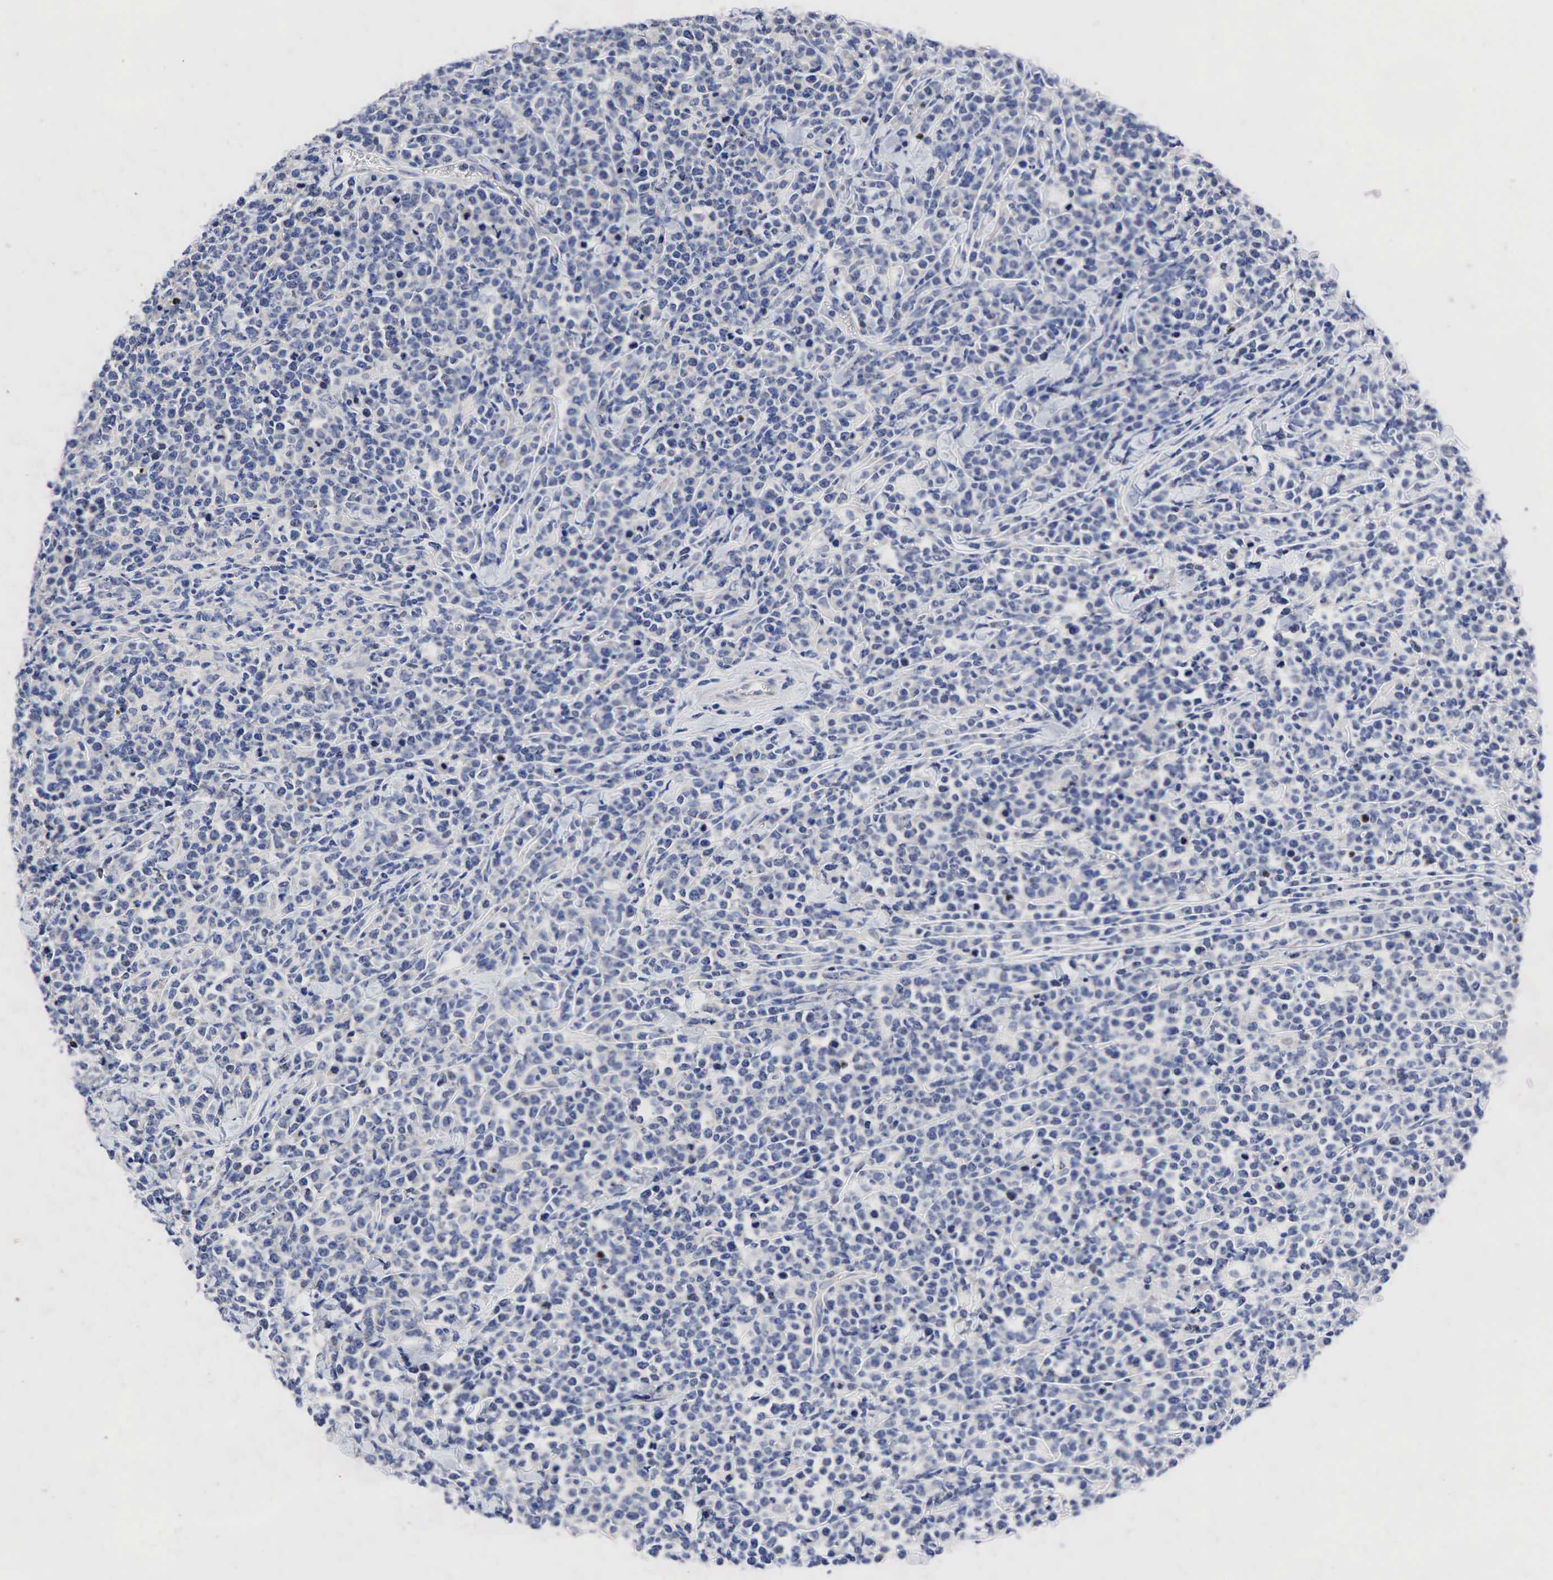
{"staining": {"intensity": "negative", "quantity": "none", "location": "none"}, "tissue": "lymphoma", "cell_type": "Tumor cells", "image_type": "cancer", "snomed": [{"axis": "morphology", "description": "Malignant lymphoma, non-Hodgkin's type, High grade"}, {"axis": "topography", "description": "Small intestine"}, {"axis": "topography", "description": "Colon"}], "caption": "IHC of high-grade malignant lymphoma, non-Hodgkin's type displays no expression in tumor cells.", "gene": "PGR", "patient": {"sex": "male", "age": 8}}